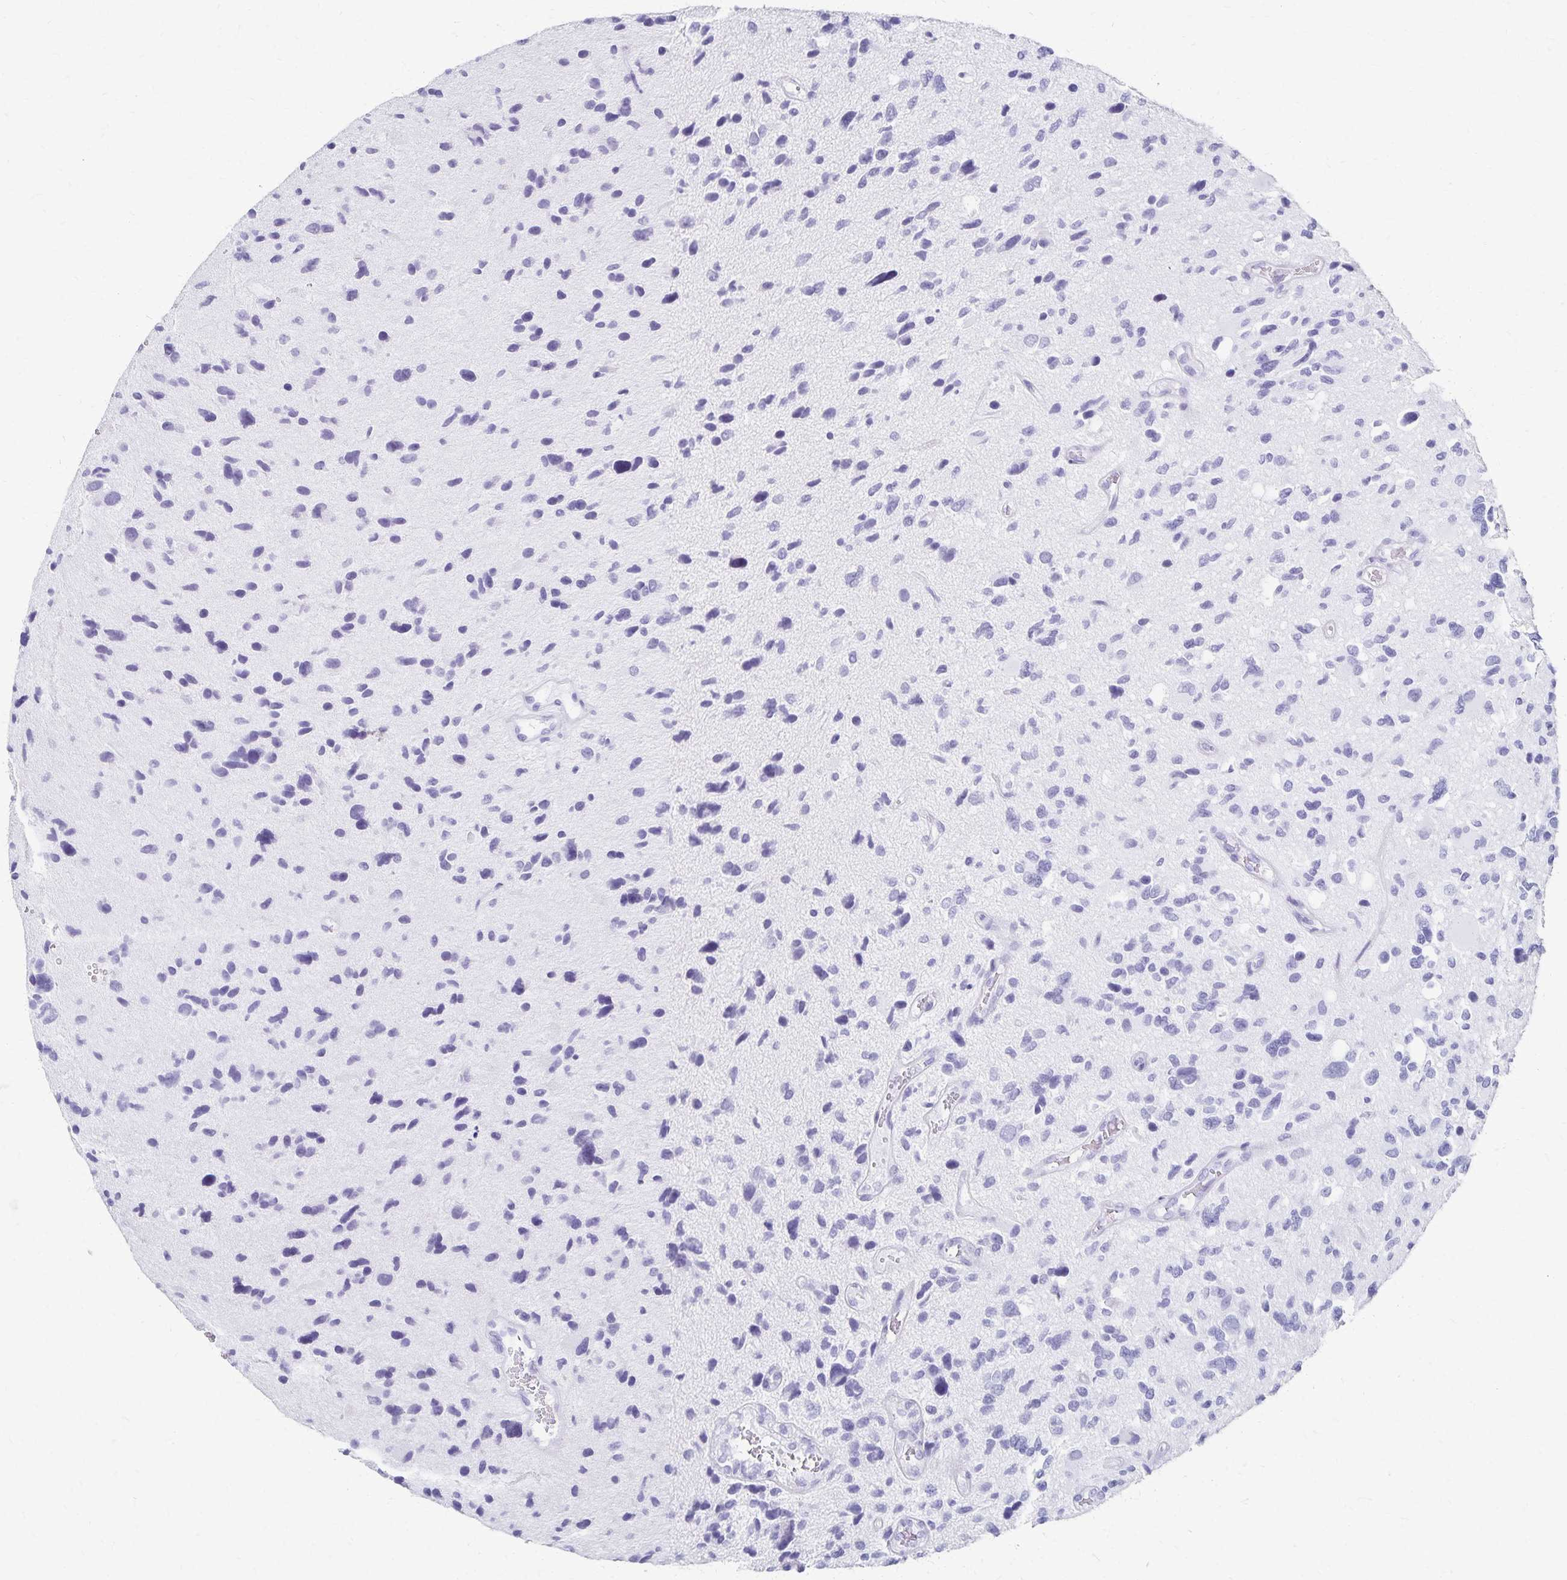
{"staining": {"intensity": "negative", "quantity": "none", "location": "none"}, "tissue": "glioma", "cell_type": "Tumor cells", "image_type": "cancer", "snomed": [{"axis": "morphology", "description": "Glioma, malignant, High grade"}, {"axis": "topography", "description": "Brain"}], "caption": "Micrograph shows no significant protein staining in tumor cells of malignant high-grade glioma.", "gene": "GIP", "patient": {"sex": "female", "age": 11}}